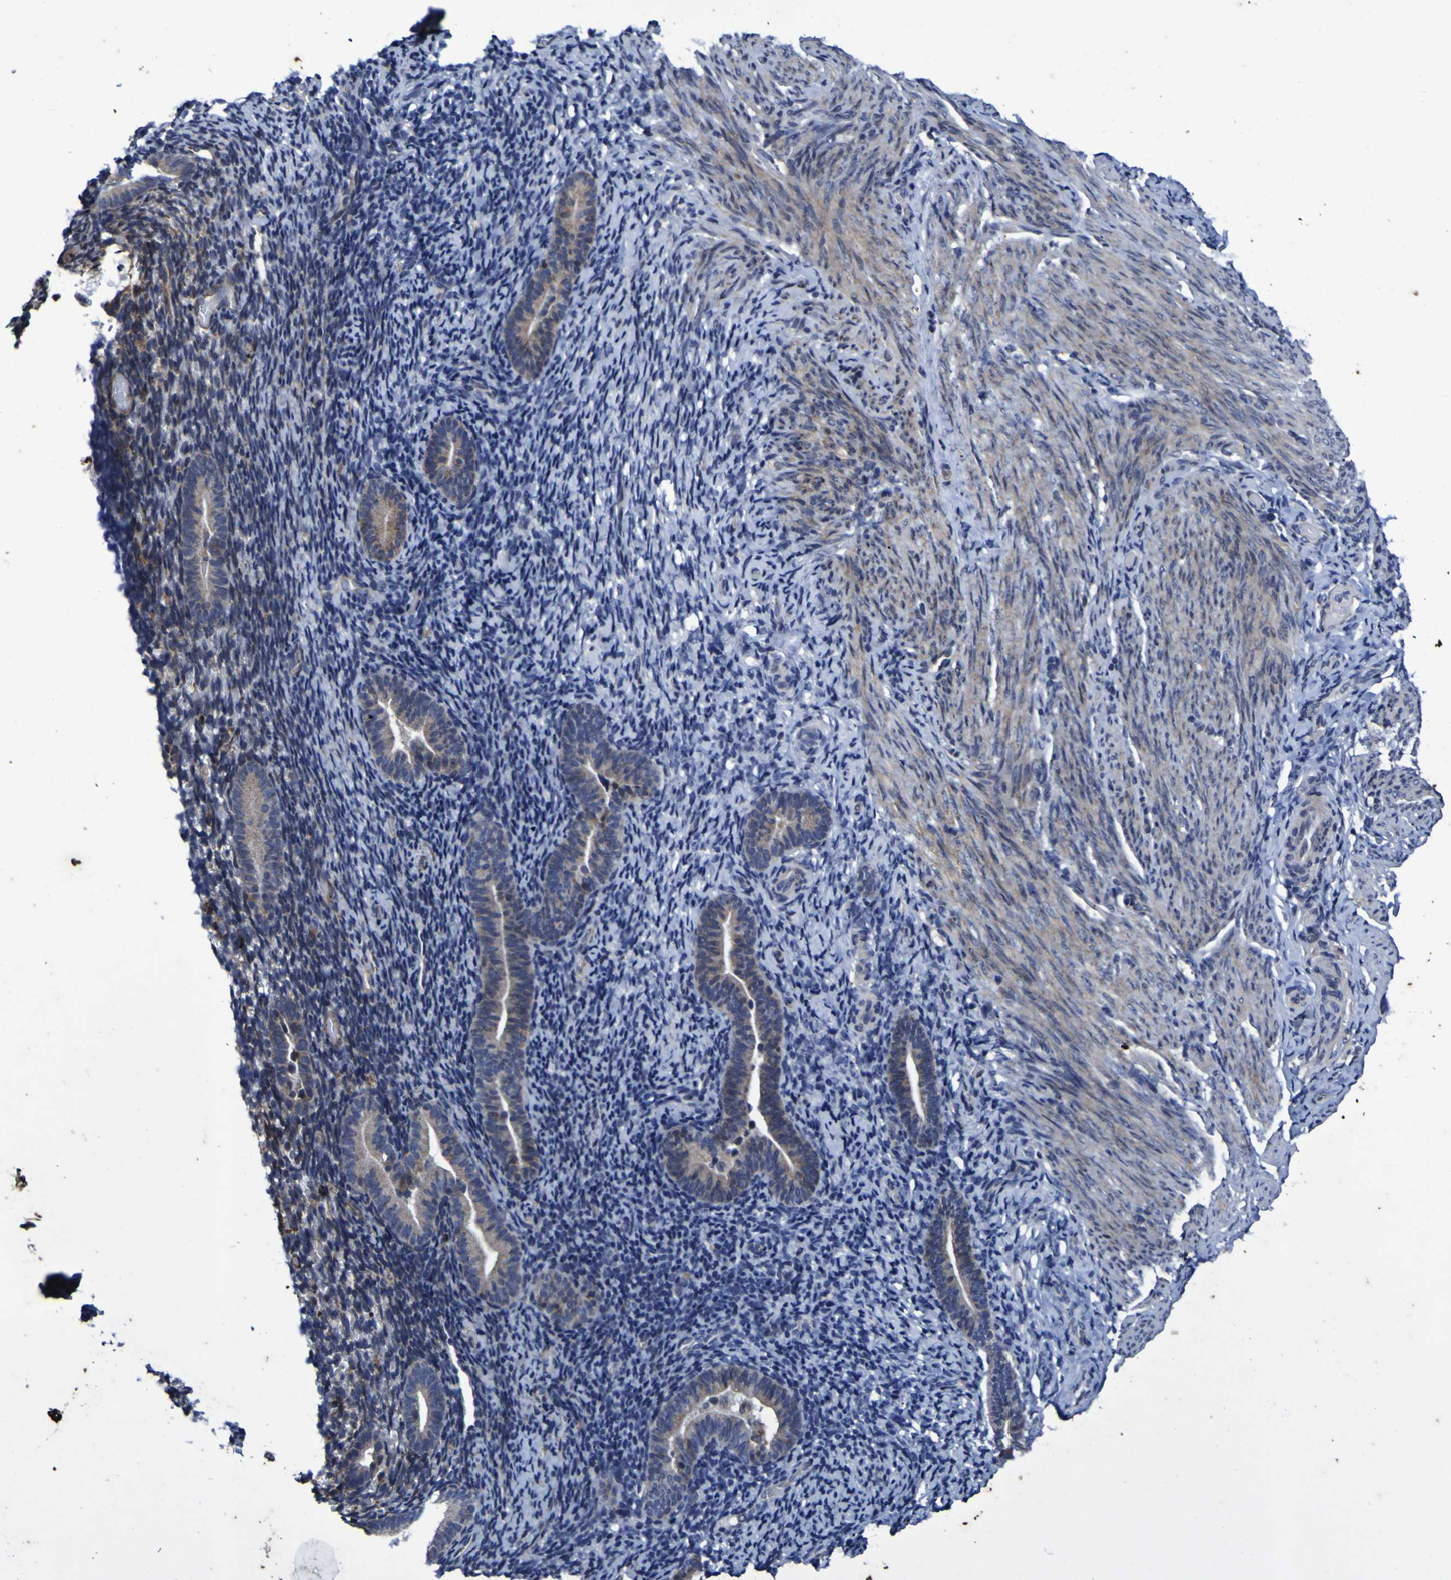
{"staining": {"intensity": "negative", "quantity": "none", "location": "none"}, "tissue": "endometrium", "cell_type": "Cells in endometrial stroma", "image_type": "normal", "snomed": [{"axis": "morphology", "description": "Normal tissue, NOS"}, {"axis": "topography", "description": "Endometrium"}], "caption": "A histopathology image of endometrium stained for a protein exhibits no brown staining in cells in endometrial stroma. (DAB (3,3'-diaminobenzidine) immunohistochemistry (IHC) visualized using brightfield microscopy, high magnification).", "gene": "P3H1", "patient": {"sex": "female", "age": 51}}